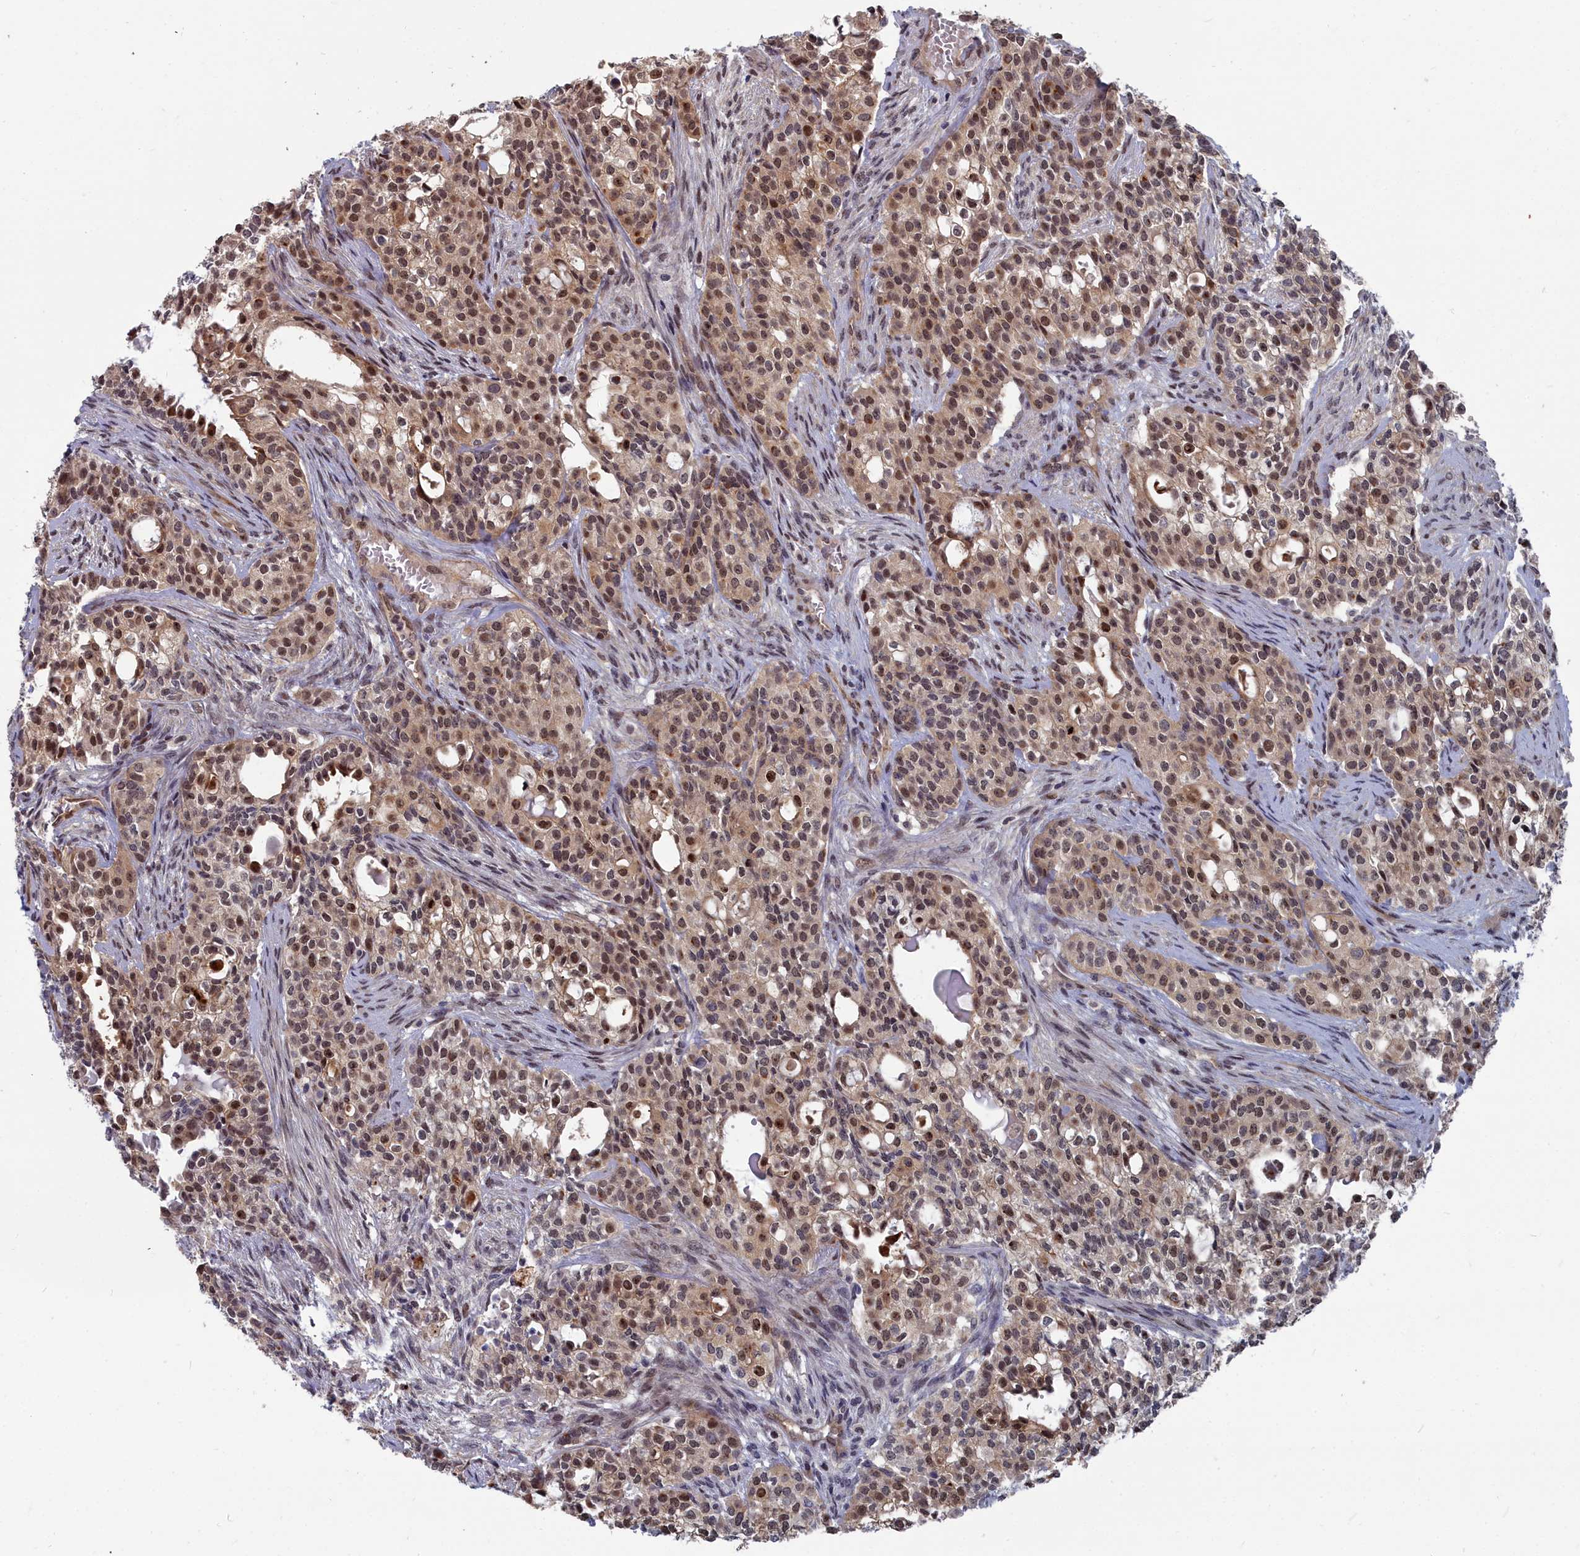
{"staining": {"intensity": "moderate", "quantity": "25%-75%", "location": "nuclear"}, "tissue": "head and neck cancer", "cell_type": "Tumor cells", "image_type": "cancer", "snomed": [{"axis": "morphology", "description": "Adenocarcinoma, NOS"}, {"axis": "topography", "description": "Head-Neck"}], "caption": "Human head and neck cancer (adenocarcinoma) stained for a protein (brown) displays moderate nuclear positive expression in approximately 25%-75% of tumor cells.", "gene": "RPS27A", "patient": {"sex": "male", "age": 81}}